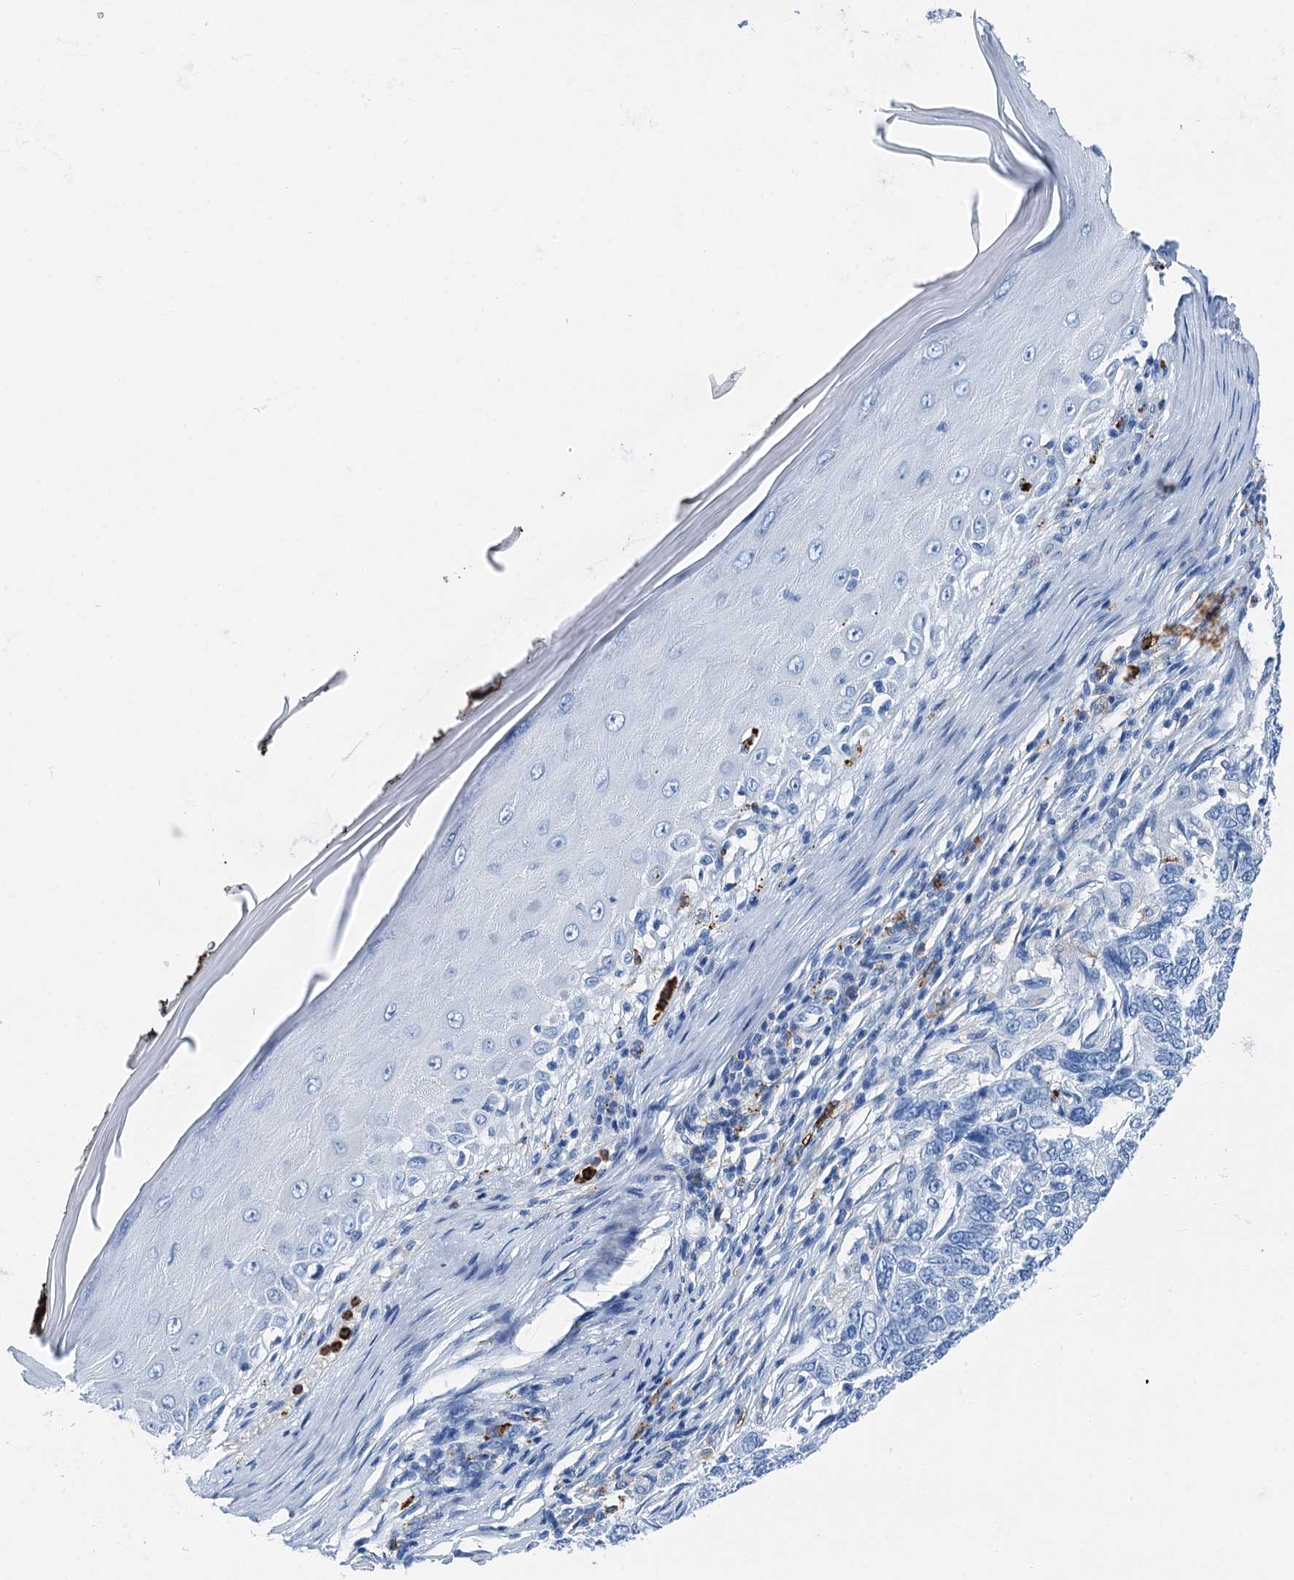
{"staining": {"intensity": "negative", "quantity": "none", "location": "none"}, "tissue": "skin cancer", "cell_type": "Tumor cells", "image_type": "cancer", "snomed": [{"axis": "morphology", "description": "Basal cell carcinoma"}, {"axis": "topography", "description": "Skin"}], "caption": "An image of human basal cell carcinoma (skin) is negative for staining in tumor cells.", "gene": "PLAC8", "patient": {"sex": "female", "age": 65}}